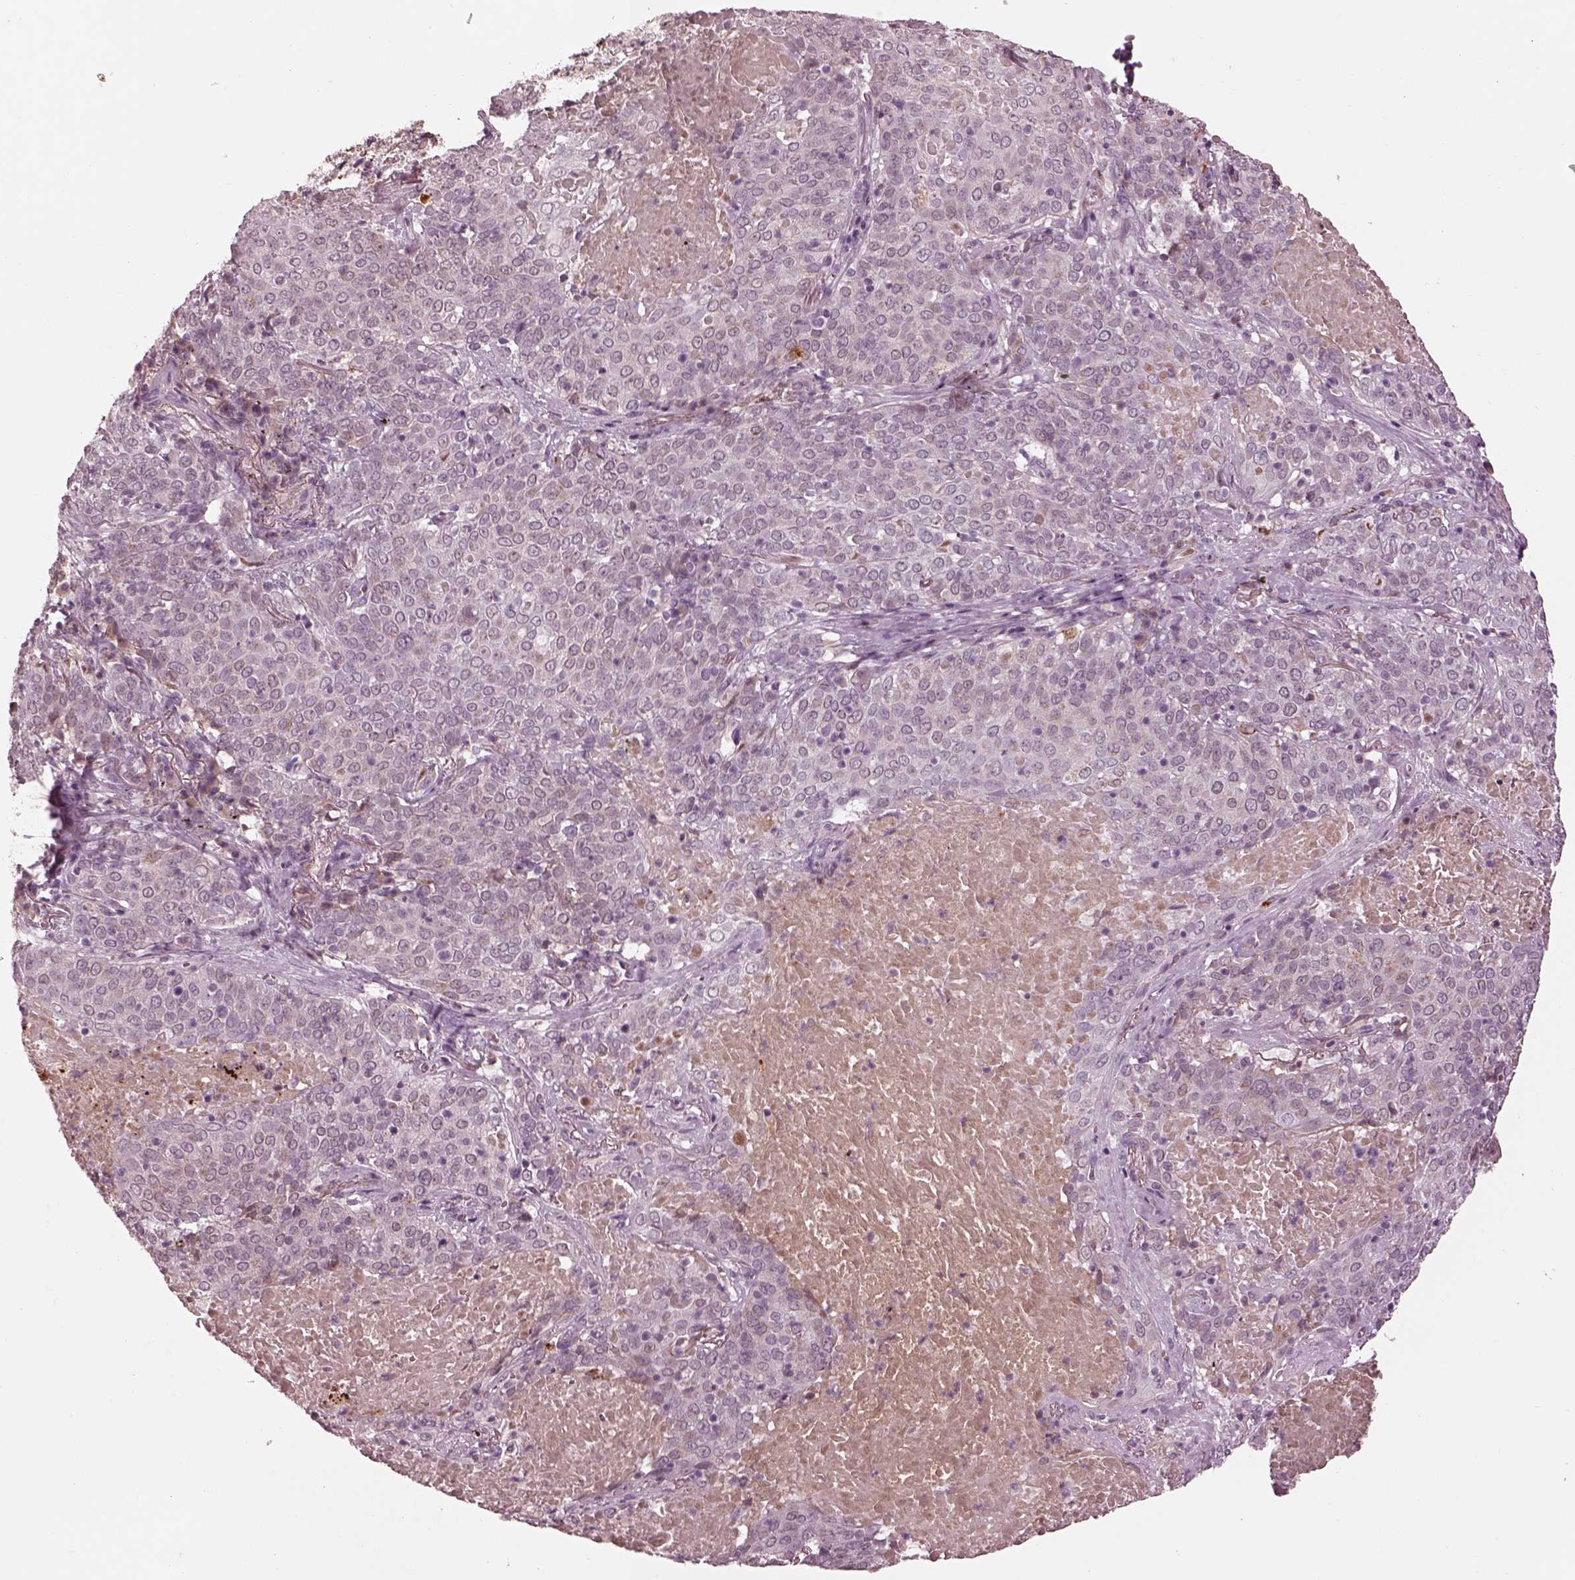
{"staining": {"intensity": "weak", "quantity": "<25%", "location": "cytoplasmic/membranous"}, "tissue": "lung cancer", "cell_type": "Tumor cells", "image_type": "cancer", "snomed": [{"axis": "morphology", "description": "Squamous cell carcinoma, NOS"}, {"axis": "topography", "description": "Lung"}], "caption": "The immunohistochemistry (IHC) photomicrograph has no significant expression in tumor cells of lung squamous cell carcinoma tissue.", "gene": "KCNA2", "patient": {"sex": "male", "age": 82}}